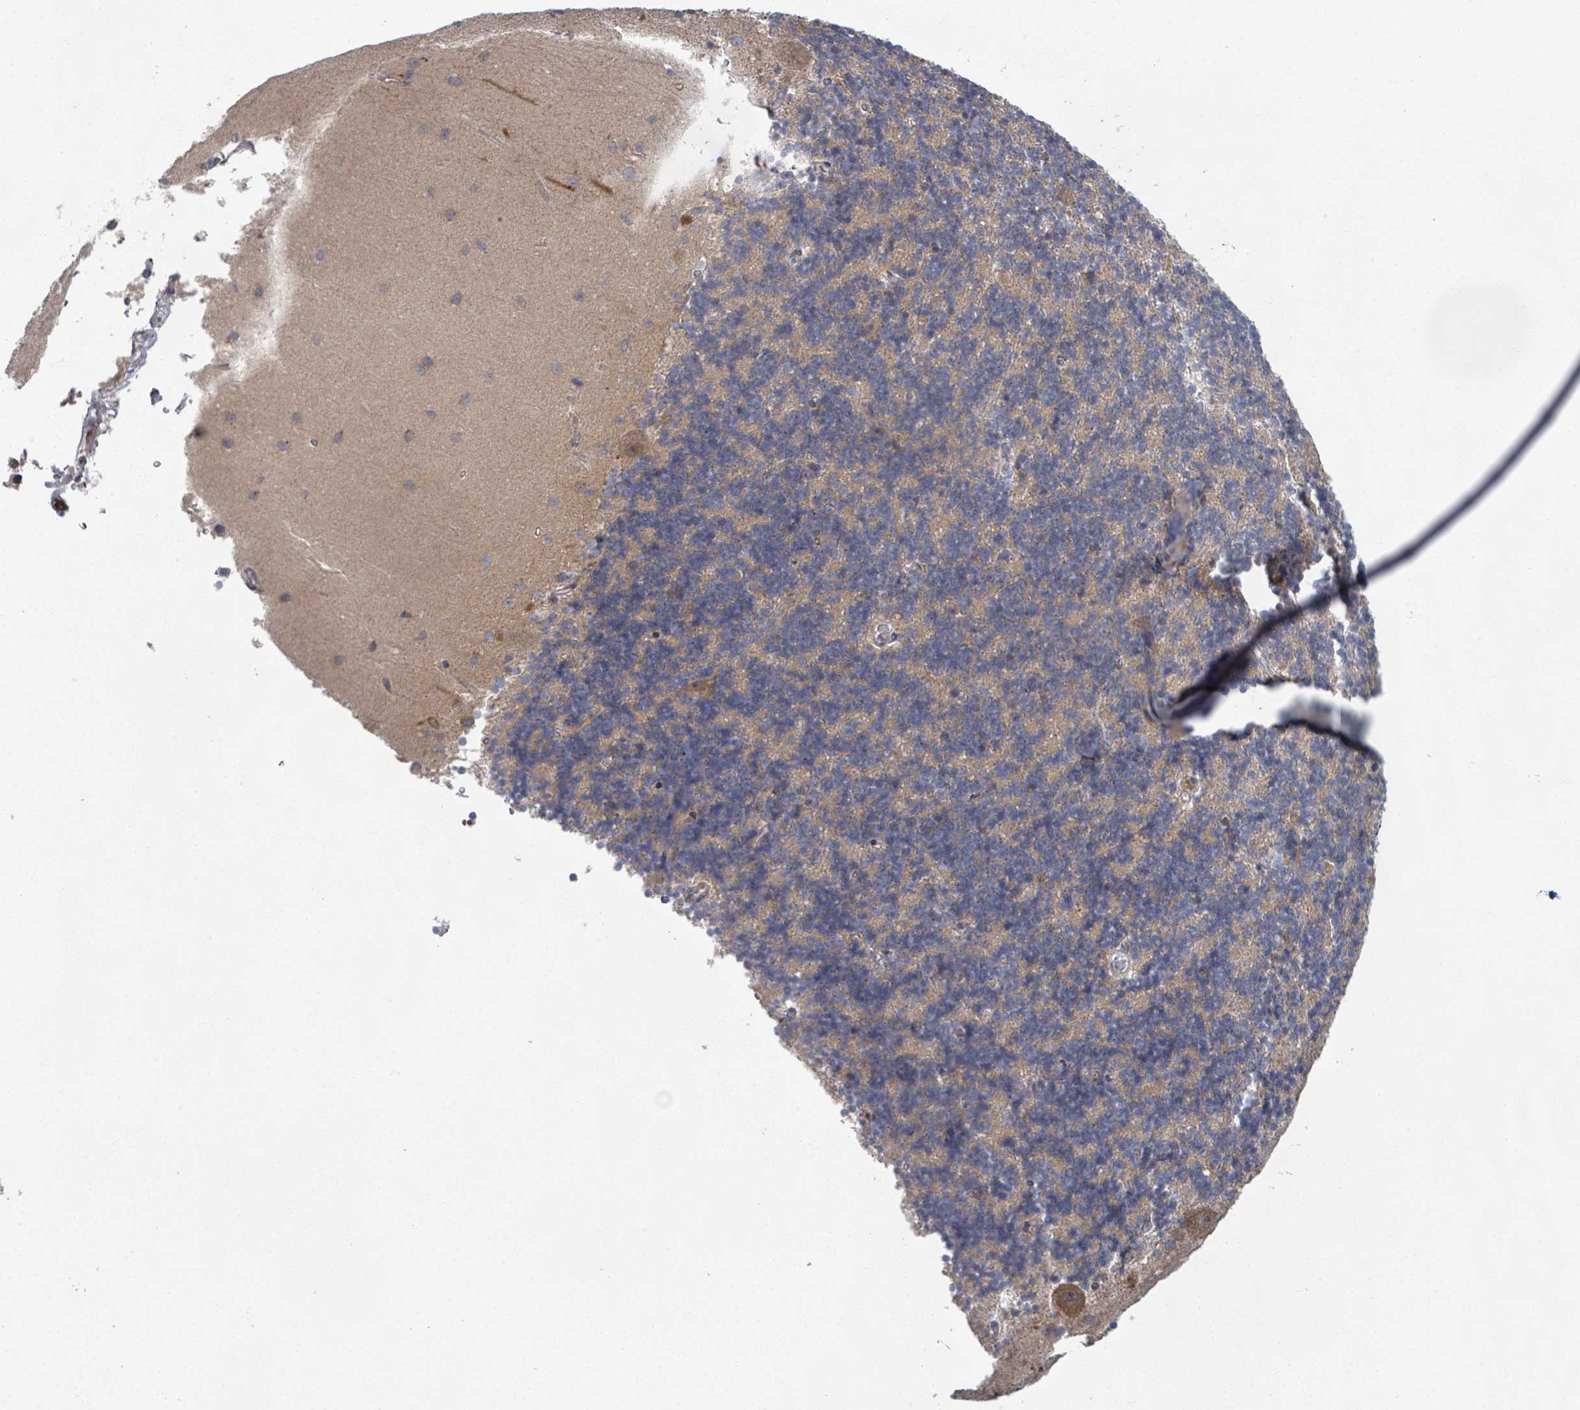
{"staining": {"intensity": "moderate", "quantity": "25%-75%", "location": "cytoplasmic/membranous"}, "tissue": "cerebellum", "cell_type": "Cells in granular layer", "image_type": "normal", "snomed": [{"axis": "morphology", "description": "Normal tissue, NOS"}, {"axis": "topography", "description": "Cerebellum"}], "caption": "This is a micrograph of immunohistochemistry (IHC) staining of unremarkable cerebellum, which shows moderate expression in the cytoplasmic/membranous of cells in granular layer.", "gene": "SHROOM2", "patient": {"sex": "male", "age": 54}}